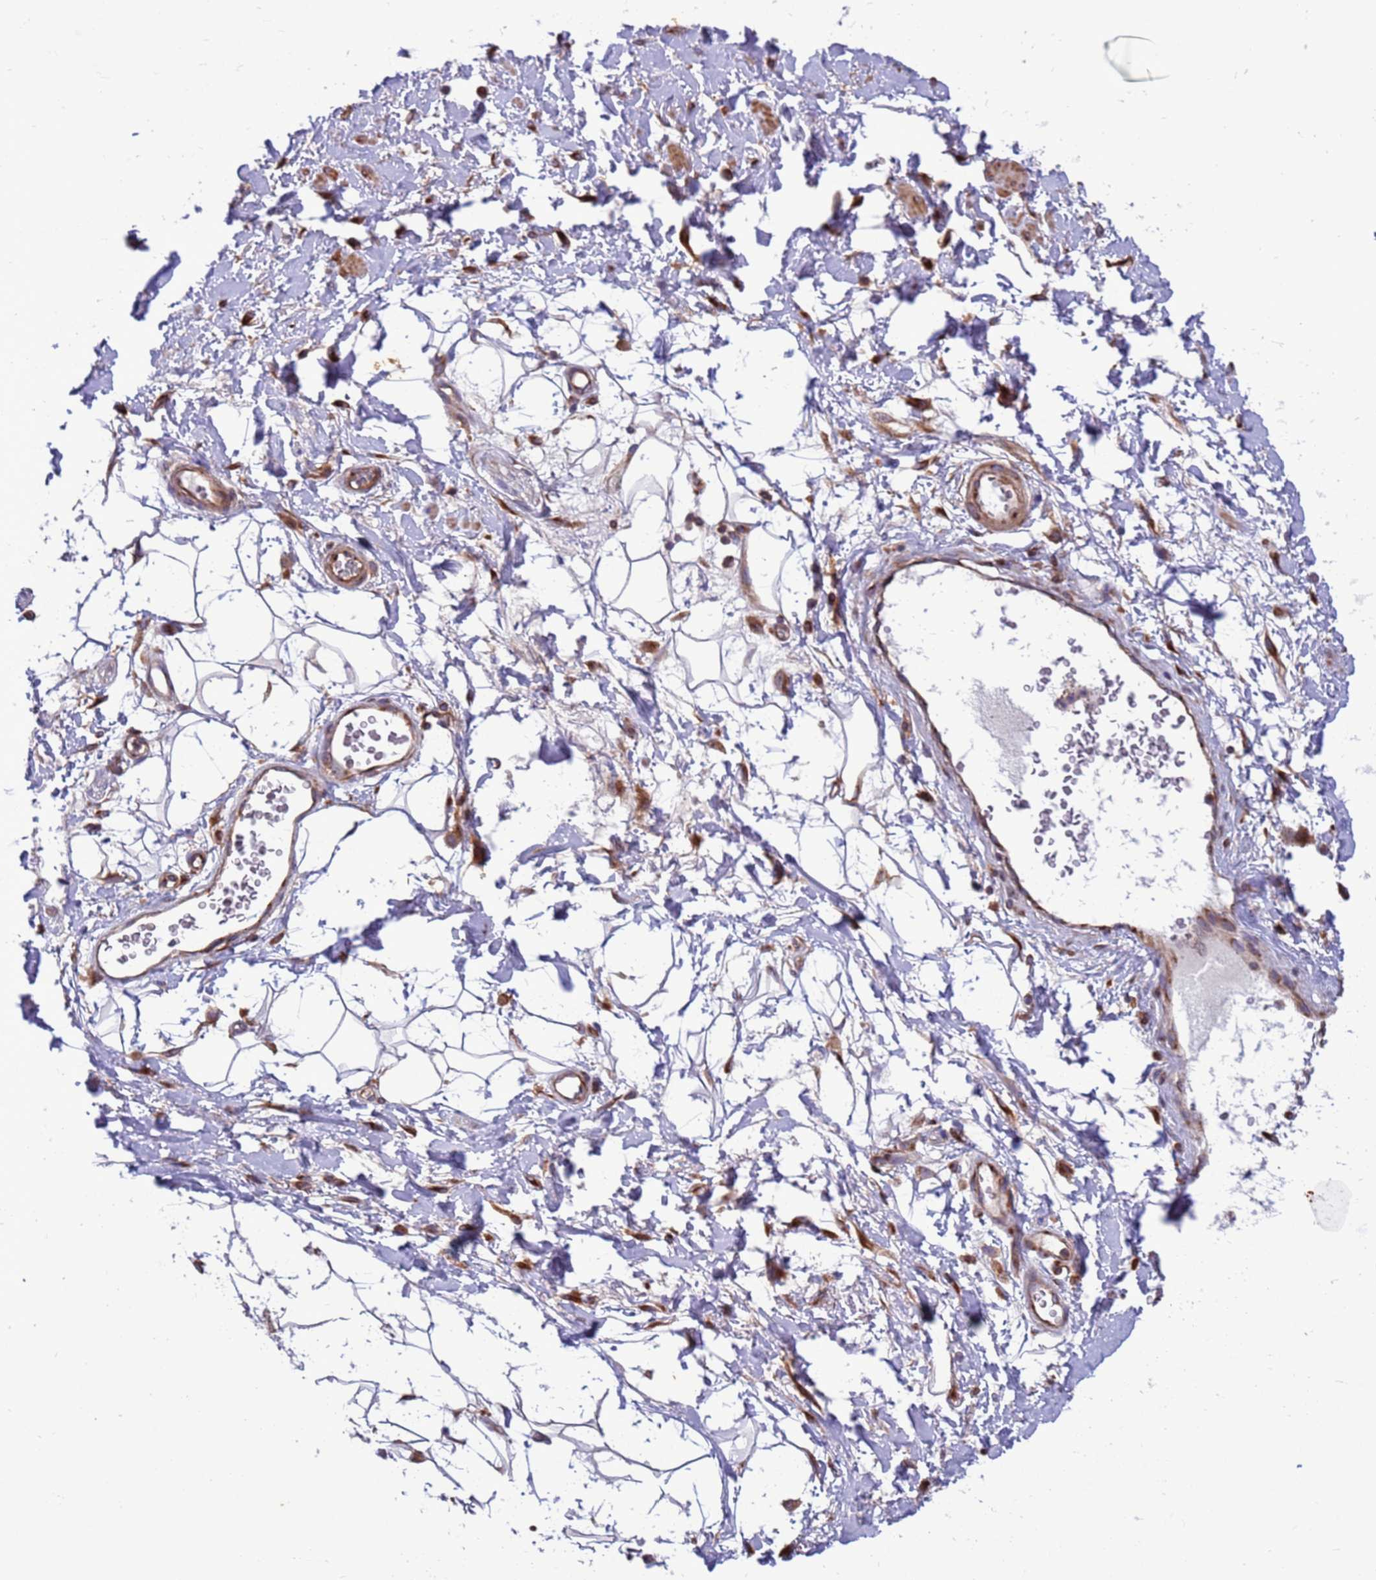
{"staining": {"intensity": "negative", "quantity": "none", "location": "none"}, "tissue": "adipose tissue", "cell_type": "Adipocytes", "image_type": "normal", "snomed": [{"axis": "morphology", "description": "Normal tissue, NOS"}, {"axis": "morphology", "description": "Adenocarcinoma, NOS"}, {"axis": "topography", "description": "Rectum"}, {"axis": "topography", "description": "Vagina"}, {"axis": "topography", "description": "Peripheral nerve tissue"}], "caption": "IHC image of benign adipose tissue: adipose tissue stained with DAB exhibits no significant protein positivity in adipocytes. The staining is performed using DAB brown chromogen with nuclei counter-stained in using hematoxylin.", "gene": "ZC3HAV1", "patient": {"sex": "female", "age": 71}}